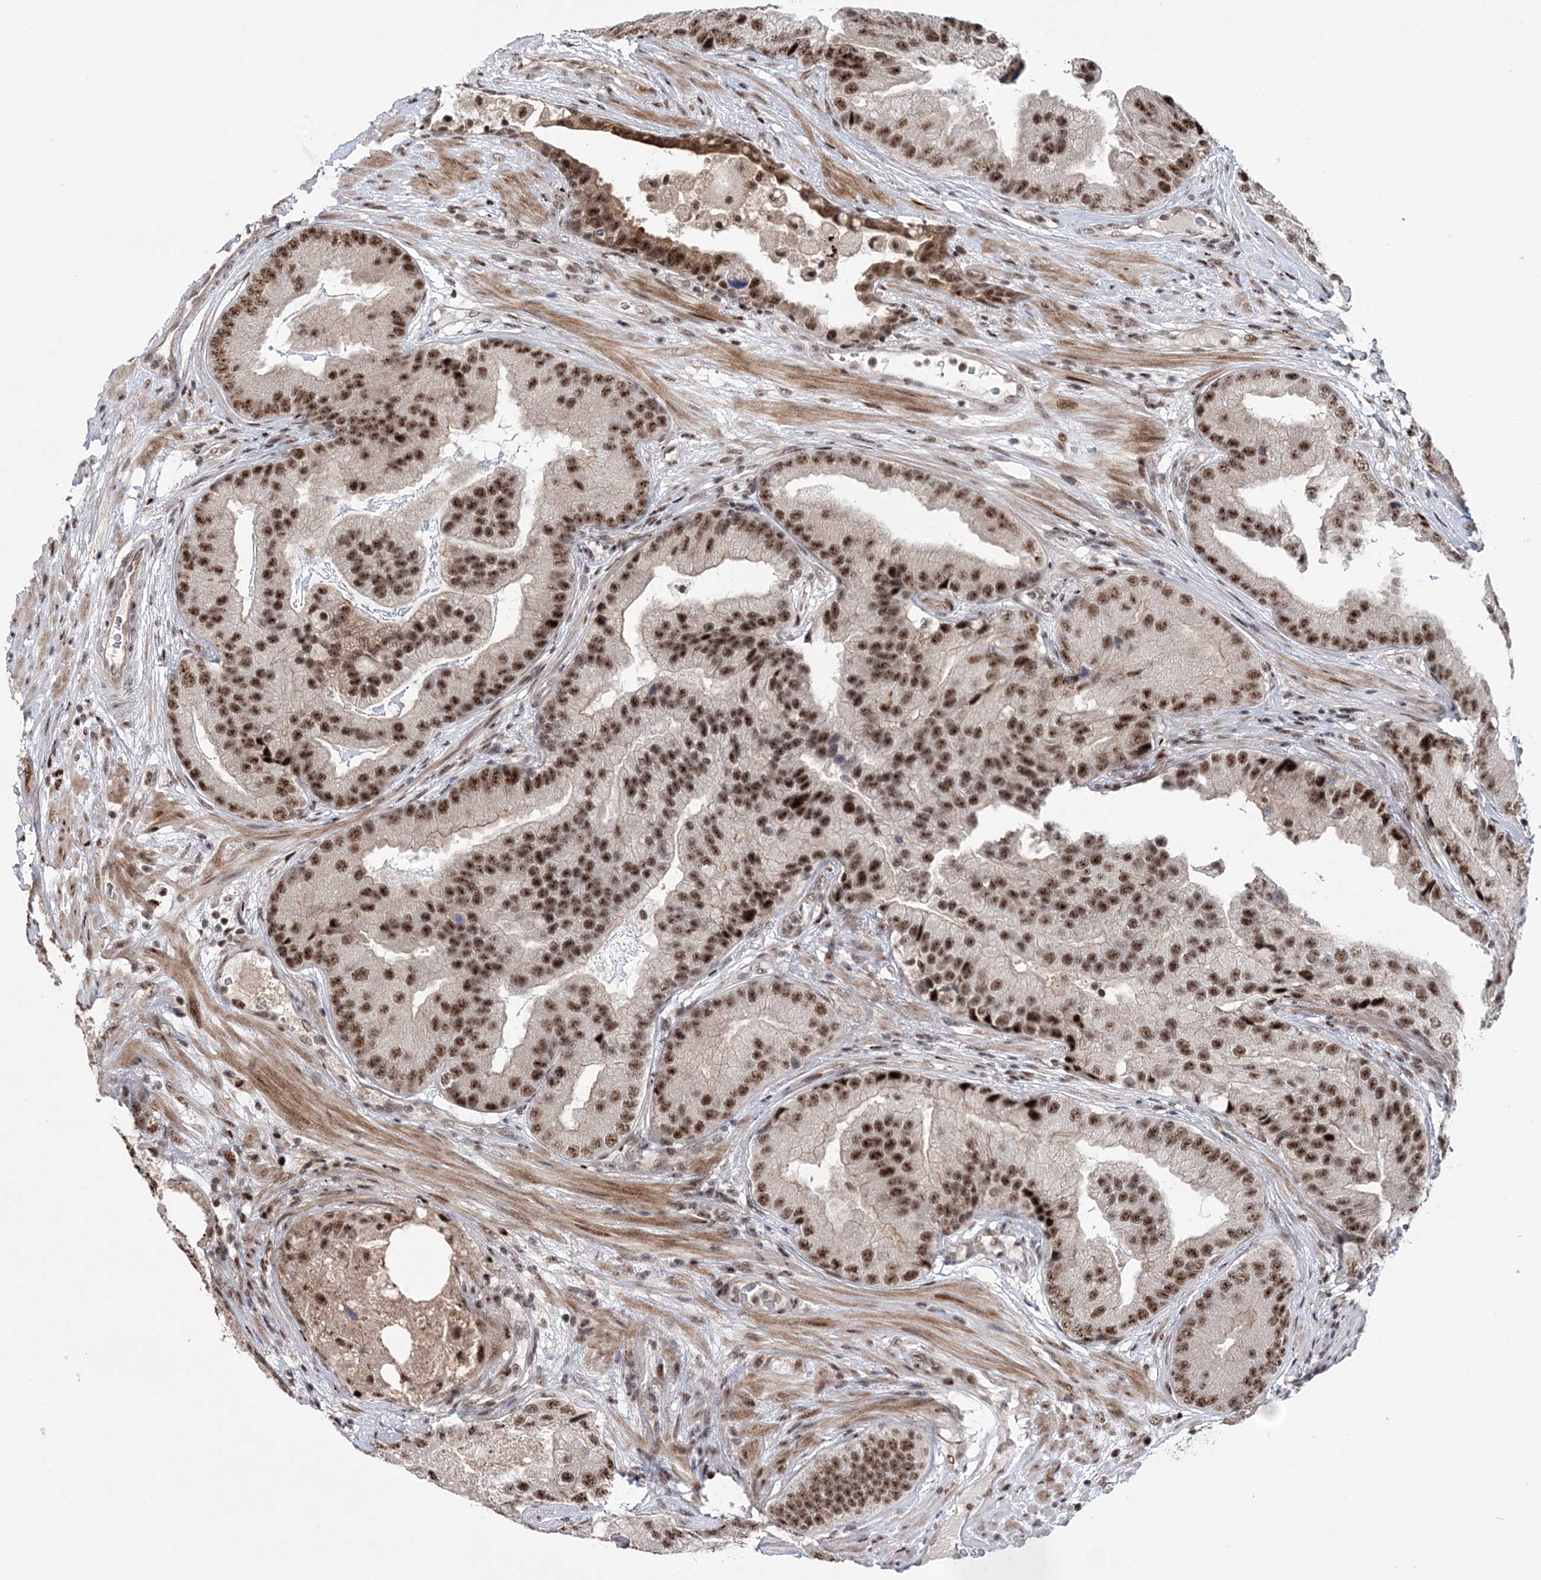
{"staining": {"intensity": "strong", "quantity": ">75%", "location": "nuclear"}, "tissue": "prostate cancer", "cell_type": "Tumor cells", "image_type": "cancer", "snomed": [{"axis": "morphology", "description": "Adenocarcinoma, High grade"}, {"axis": "topography", "description": "Prostate"}], "caption": "Immunohistochemistry (IHC) of human adenocarcinoma (high-grade) (prostate) demonstrates high levels of strong nuclear staining in about >75% of tumor cells.", "gene": "TATDN2", "patient": {"sex": "male", "age": 70}}